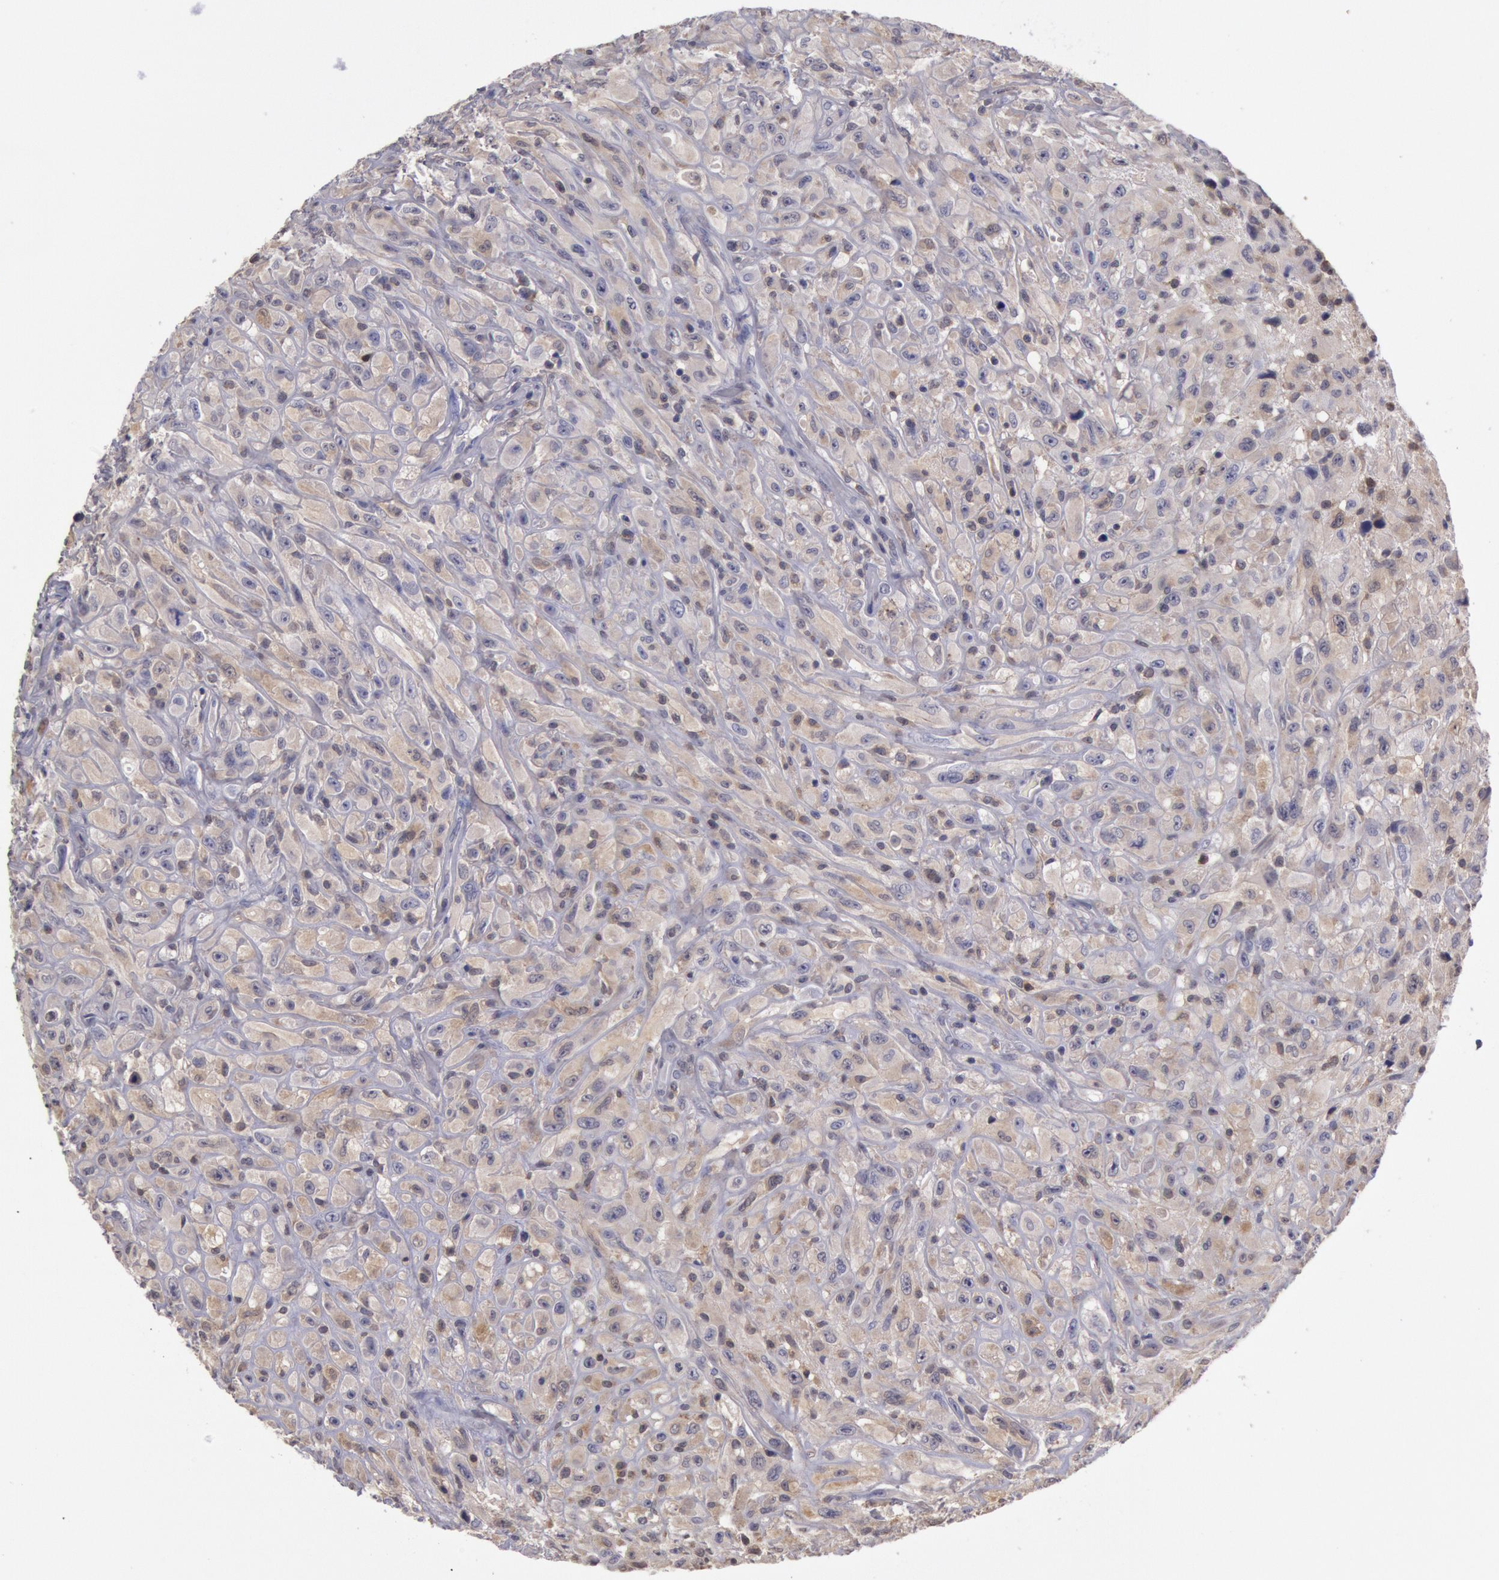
{"staining": {"intensity": "weak", "quantity": "25%-75%", "location": "cytoplasmic/membranous"}, "tissue": "glioma", "cell_type": "Tumor cells", "image_type": "cancer", "snomed": [{"axis": "morphology", "description": "Glioma, malignant, High grade"}, {"axis": "topography", "description": "Brain"}], "caption": "Tumor cells reveal low levels of weak cytoplasmic/membranous staining in about 25%-75% of cells in human glioma.", "gene": "MPST", "patient": {"sex": "male", "age": 48}}